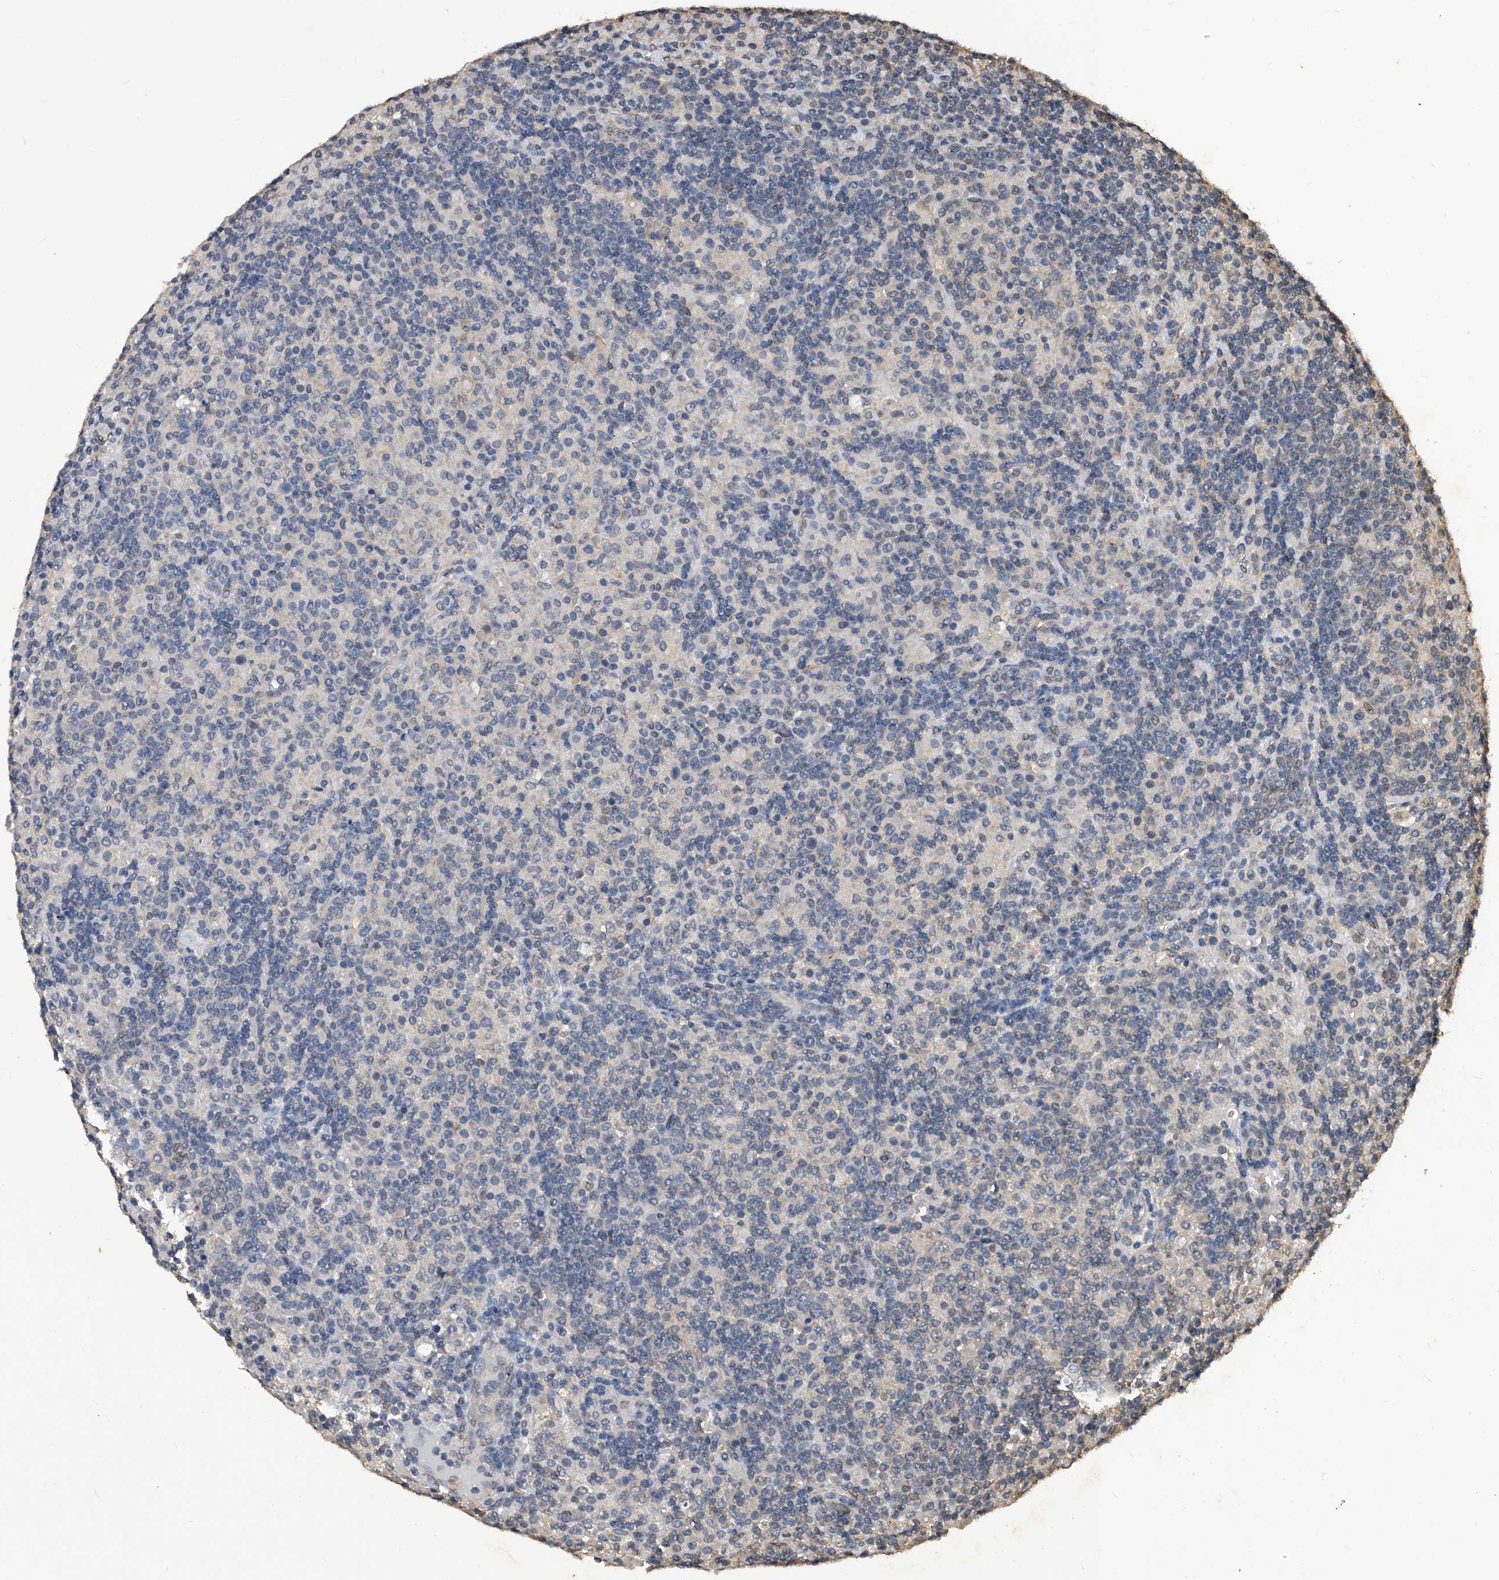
{"staining": {"intensity": "negative", "quantity": "none", "location": "none"}, "tissue": "lymphoma", "cell_type": "Tumor cells", "image_type": "cancer", "snomed": [{"axis": "morphology", "description": "Hodgkin's disease, NOS"}, {"axis": "topography", "description": "Lymph node"}], "caption": "A micrograph of lymphoma stained for a protein exhibits no brown staining in tumor cells.", "gene": "FBXL4", "patient": {"sex": "male", "age": 70}}